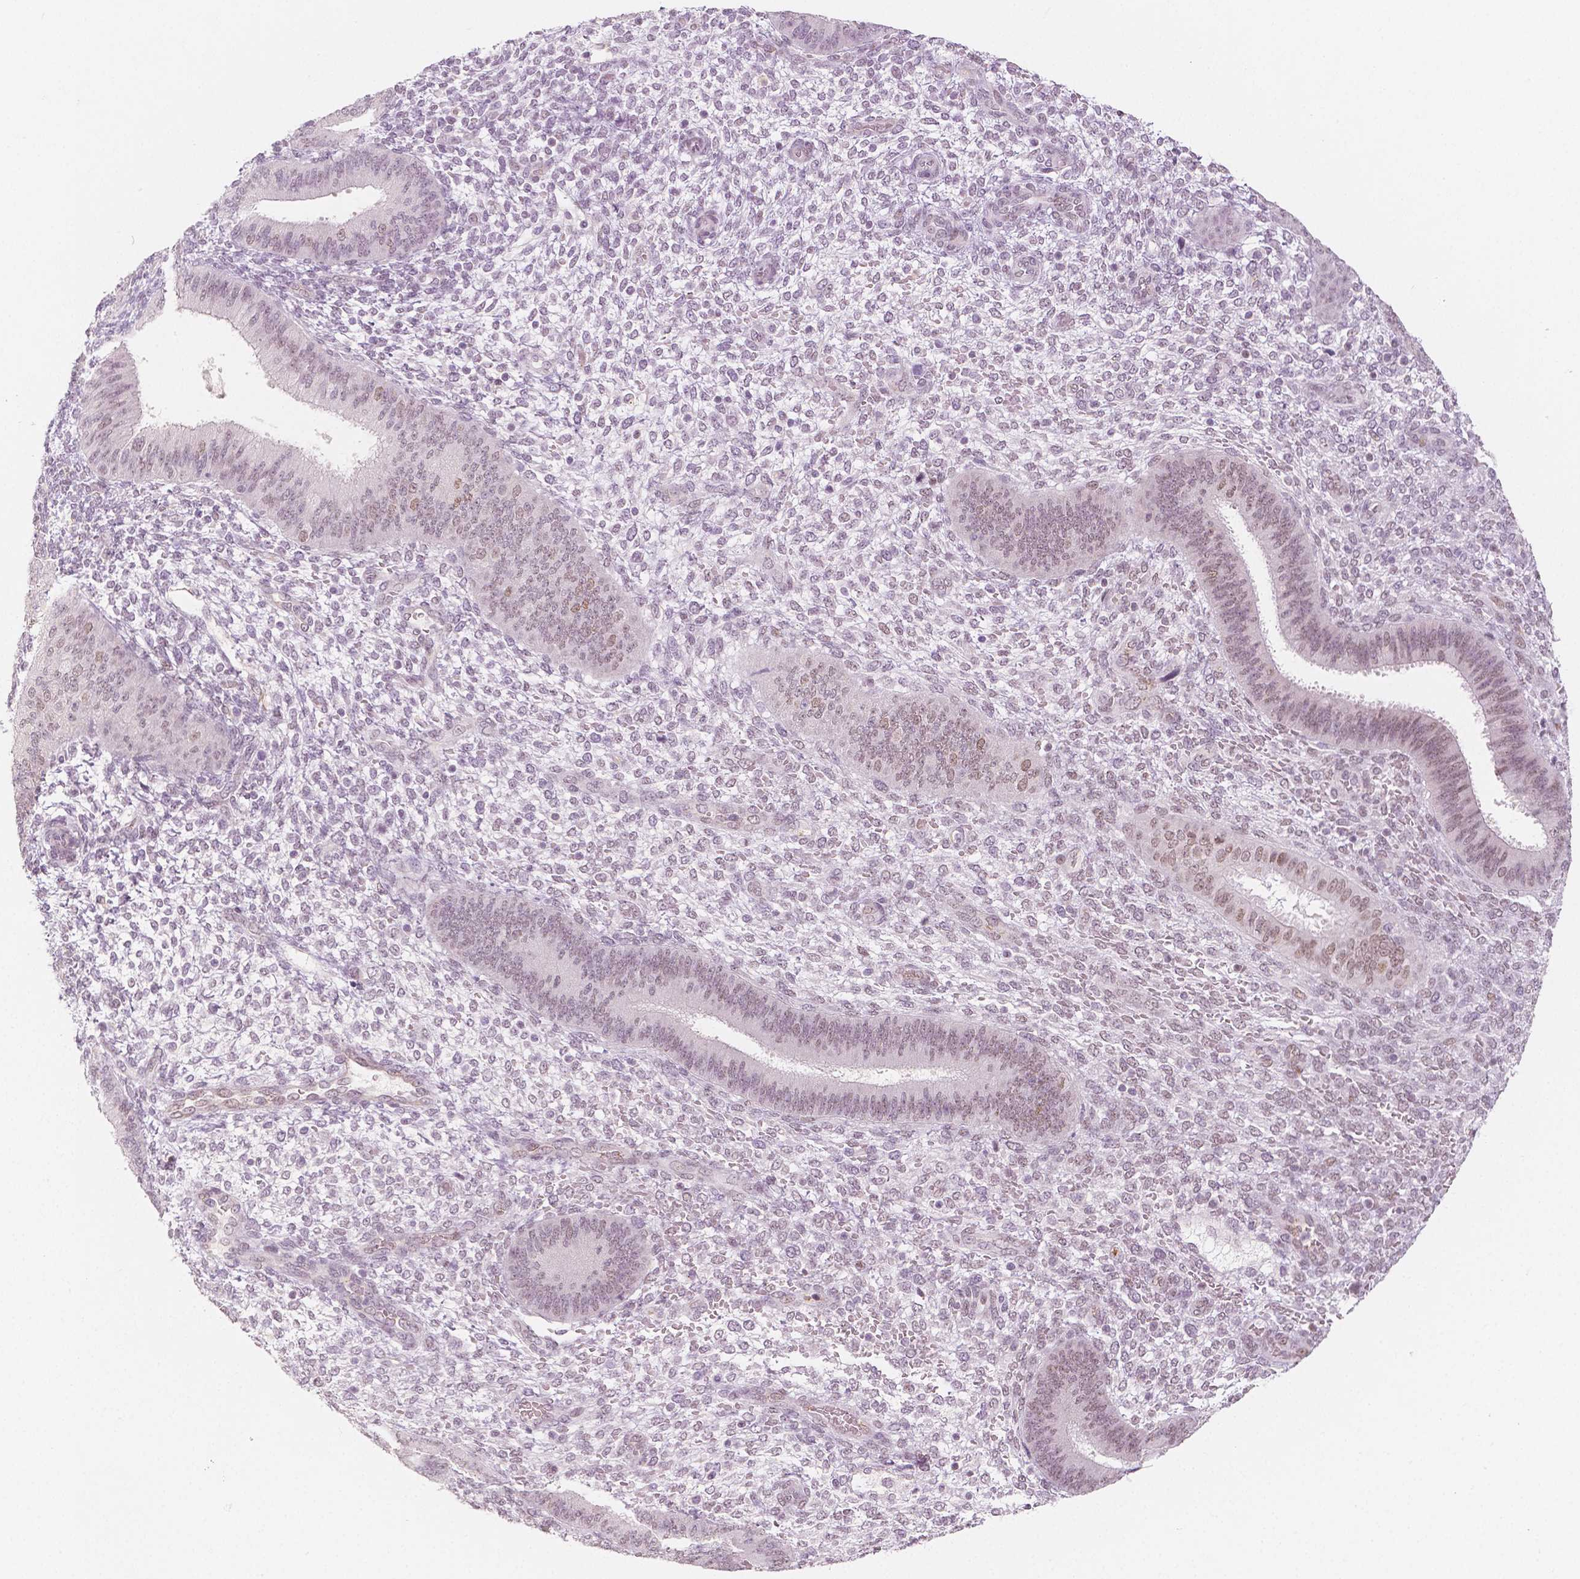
{"staining": {"intensity": "negative", "quantity": "none", "location": "none"}, "tissue": "endometrium", "cell_type": "Cells in endometrial stroma", "image_type": "normal", "snomed": [{"axis": "morphology", "description": "Normal tissue, NOS"}, {"axis": "topography", "description": "Endometrium"}], "caption": "High power microscopy image of an IHC photomicrograph of normal endometrium, revealing no significant staining in cells in endometrial stroma. (DAB (3,3'-diaminobenzidine) immunohistochemistry (IHC) visualized using brightfield microscopy, high magnification).", "gene": "KDM5B", "patient": {"sex": "female", "age": 39}}